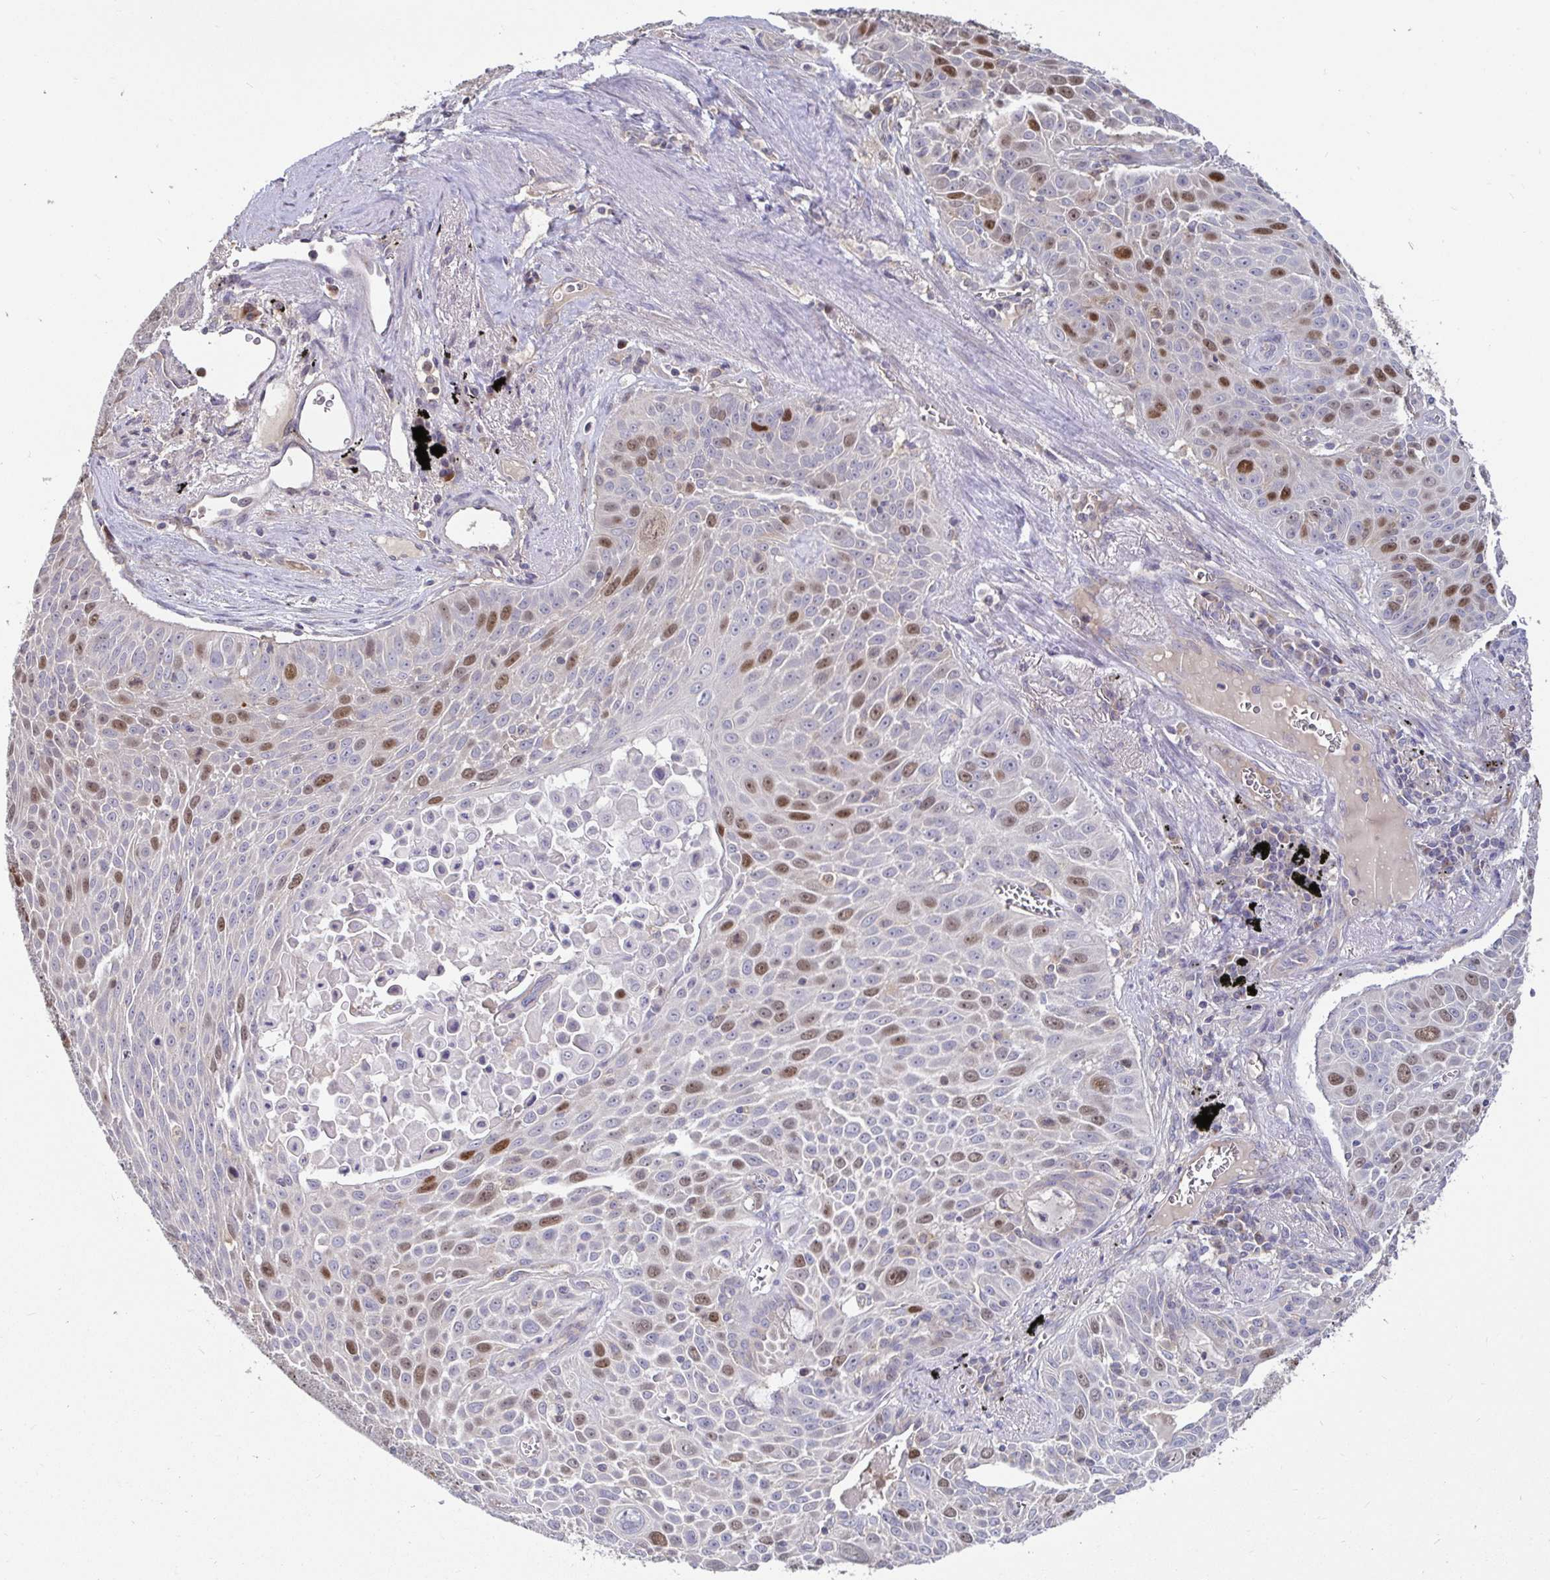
{"staining": {"intensity": "moderate", "quantity": "<25%", "location": "nuclear"}, "tissue": "lung cancer", "cell_type": "Tumor cells", "image_type": "cancer", "snomed": [{"axis": "morphology", "description": "Squamous cell carcinoma, NOS"}, {"axis": "morphology", "description": "Squamous cell carcinoma, metastatic, NOS"}, {"axis": "topography", "description": "Lymph node"}, {"axis": "topography", "description": "Lung"}], "caption": "Metastatic squamous cell carcinoma (lung) stained with a protein marker displays moderate staining in tumor cells.", "gene": "ANLN", "patient": {"sex": "female", "age": 62}}